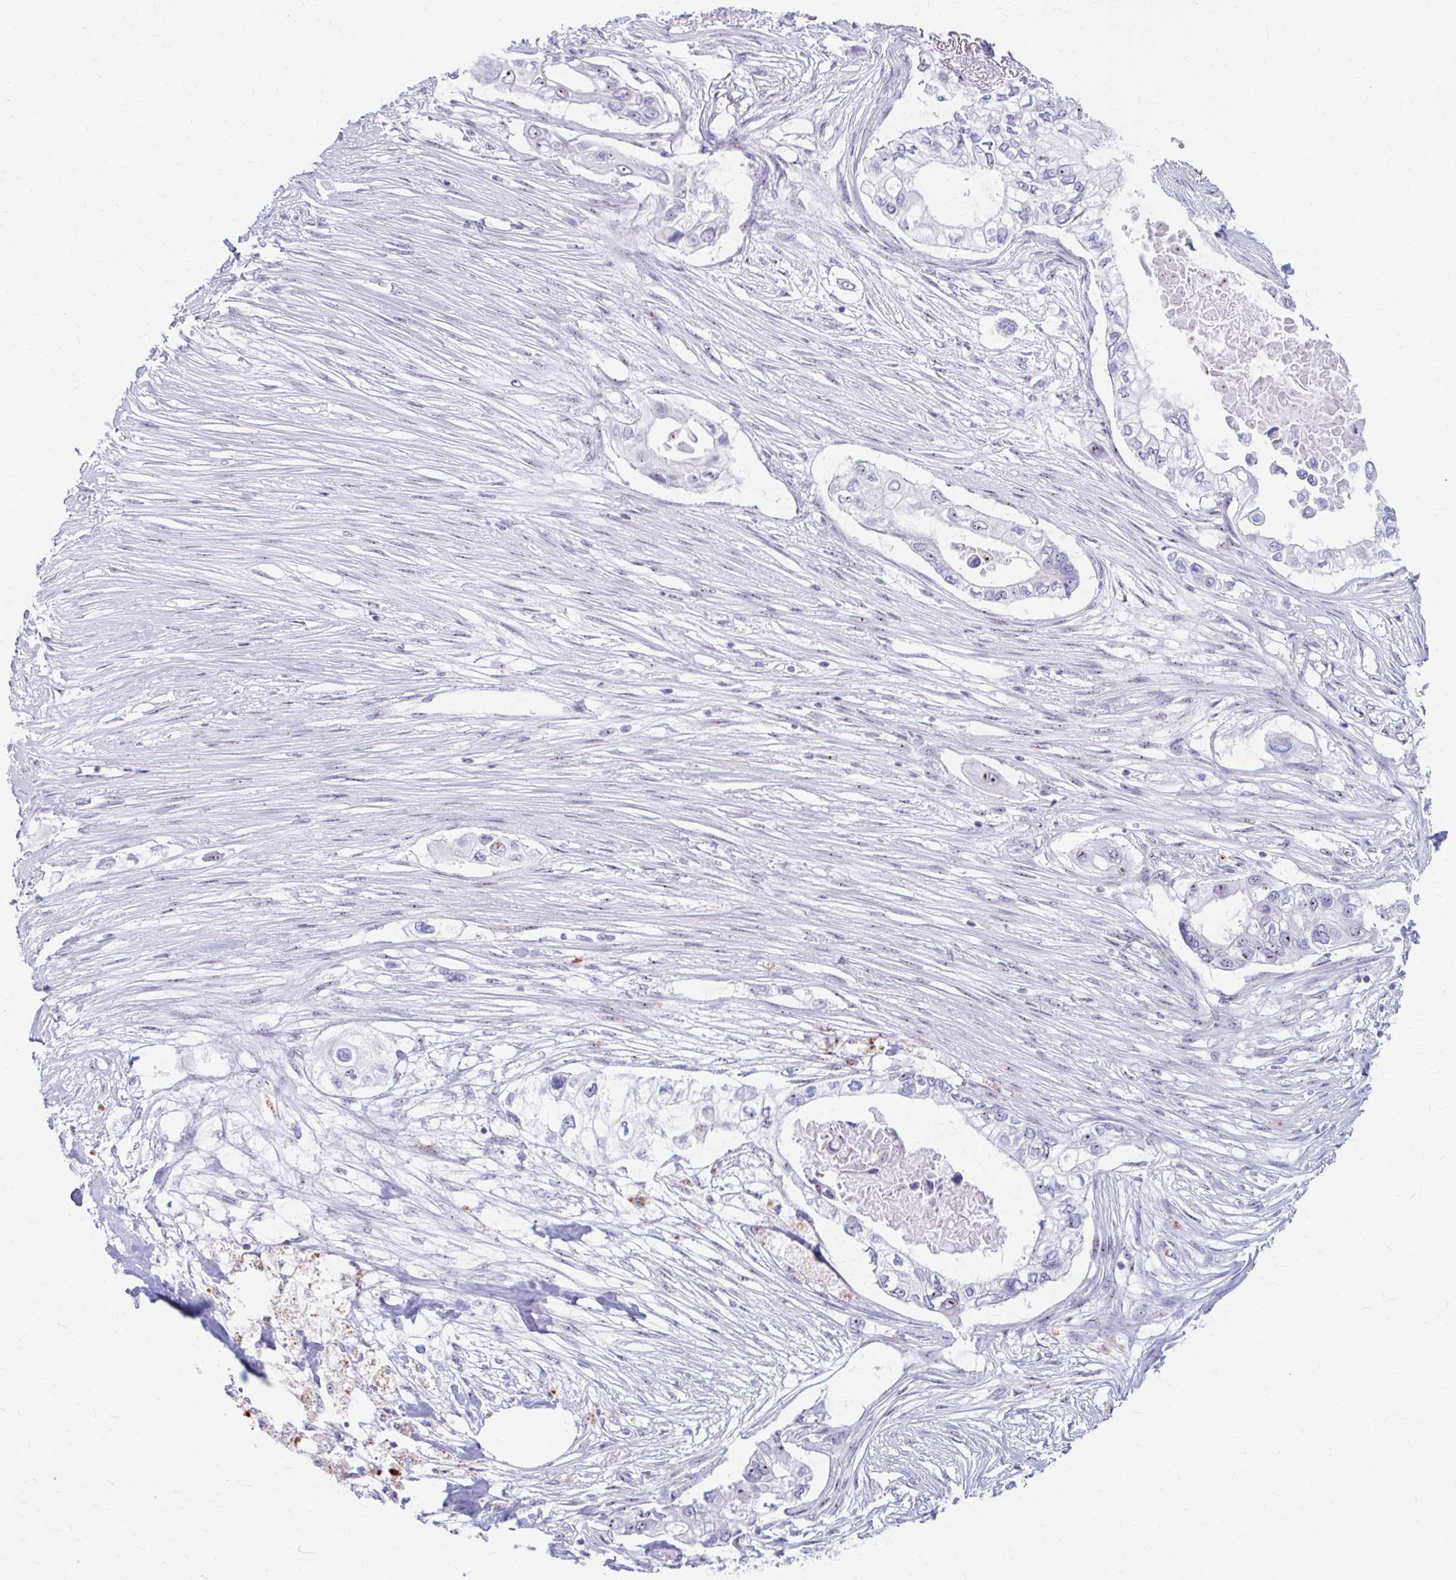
{"staining": {"intensity": "moderate", "quantity": "<25%", "location": "nuclear"}, "tissue": "pancreatic cancer", "cell_type": "Tumor cells", "image_type": "cancer", "snomed": [{"axis": "morphology", "description": "Adenocarcinoma, NOS"}, {"axis": "topography", "description": "Pancreas"}], "caption": "Tumor cells exhibit moderate nuclear positivity in approximately <25% of cells in pancreatic adenocarcinoma.", "gene": "FTSJ3", "patient": {"sex": "female", "age": 63}}